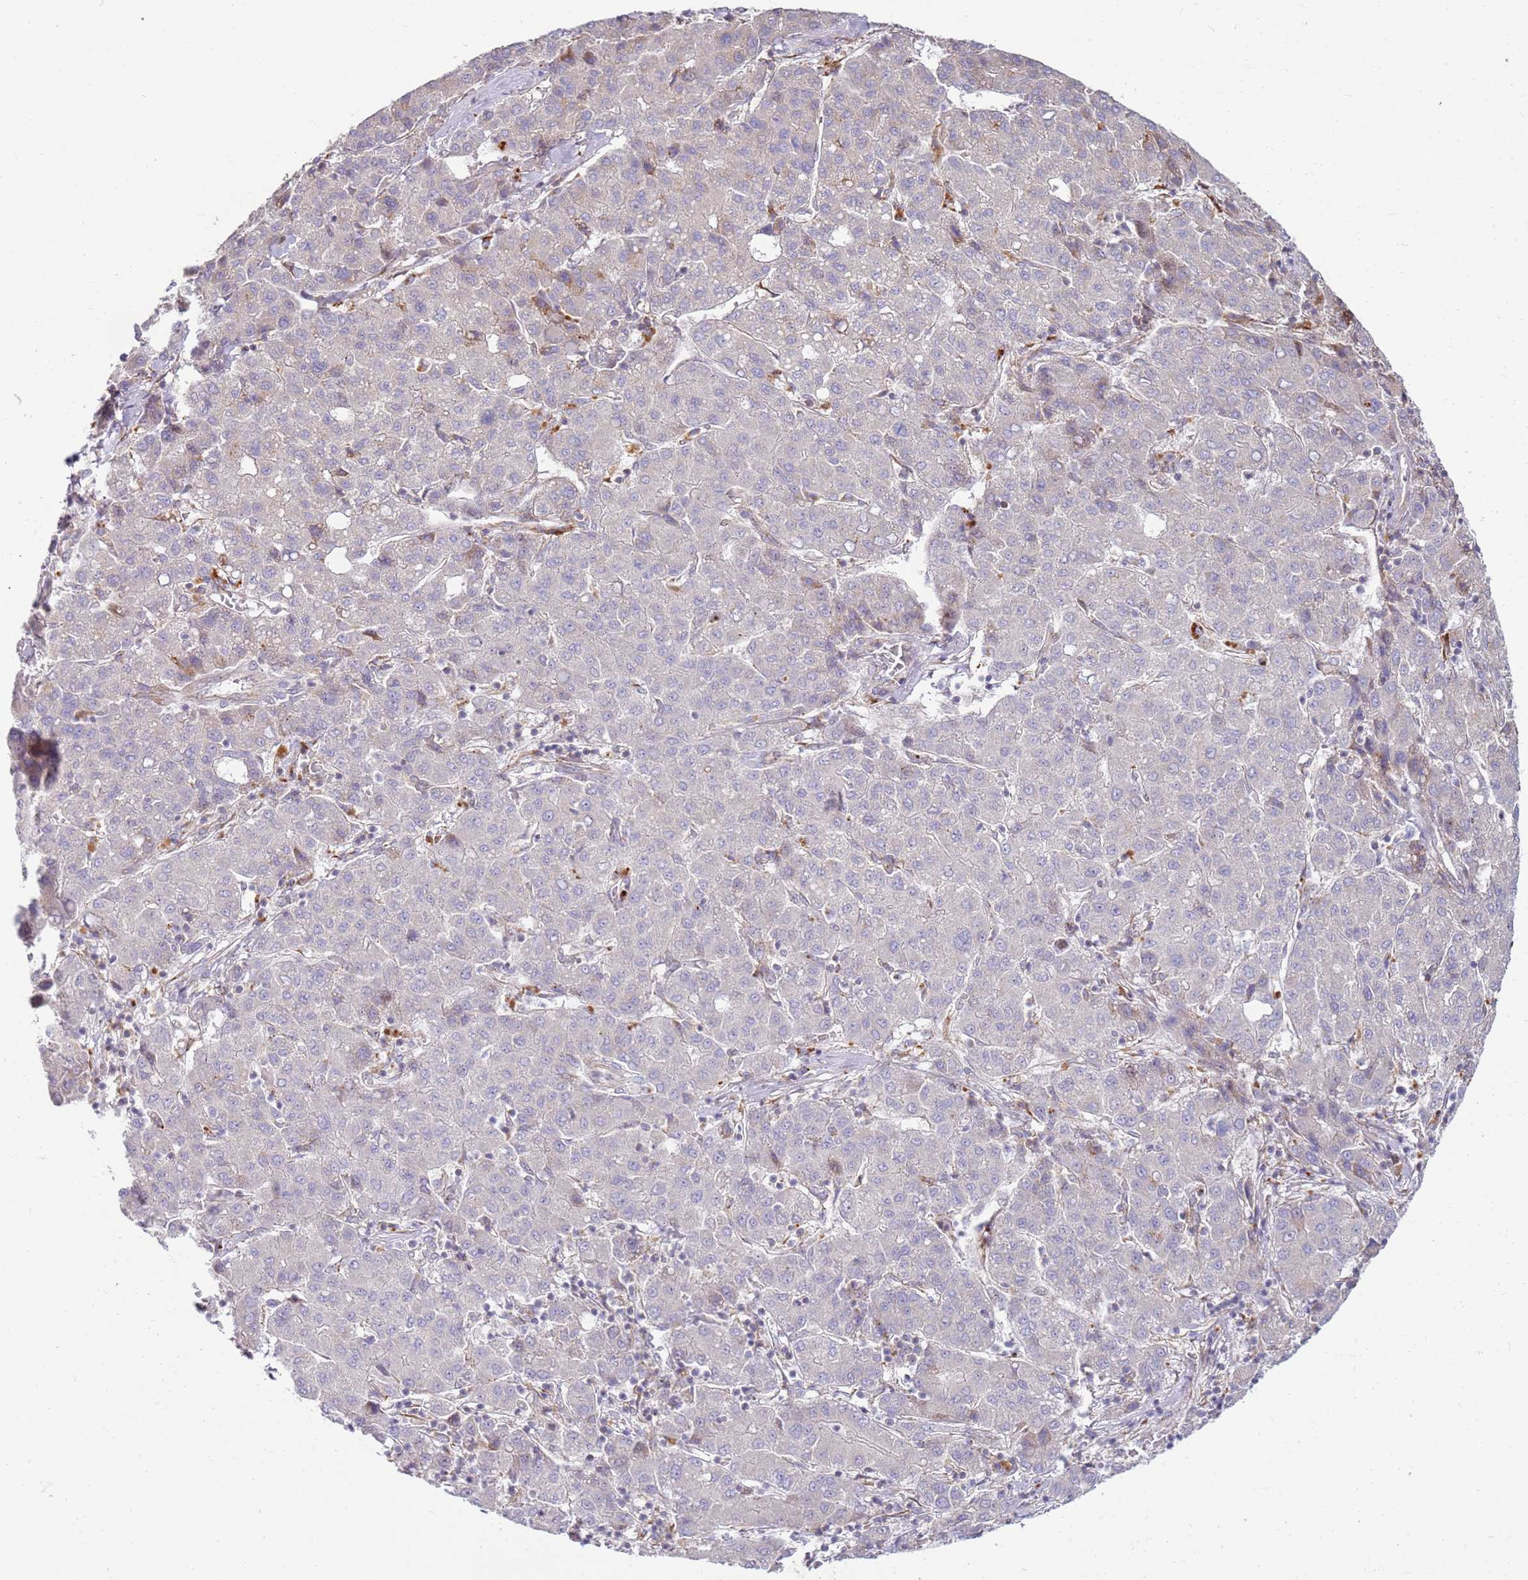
{"staining": {"intensity": "negative", "quantity": "none", "location": "none"}, "tissue": "liver cancer", "cell_type": "Tumor cells", "image_type": "cancer", "snomed": [{"axis": "morphology", "description": "Carcinoma, Hepatocellular, NOS"}, {"axis": "topography", "description": "Liver"}], "caption": "This photomicrograph is of hepatocellular carcinoma (liver) stained with IHC to label a protein in brown with the nuclei are counter-stained blue. There is no positivity in tumor cells.", "gene": "GRAP", "patient": {"sex": "male", "age": 65}}